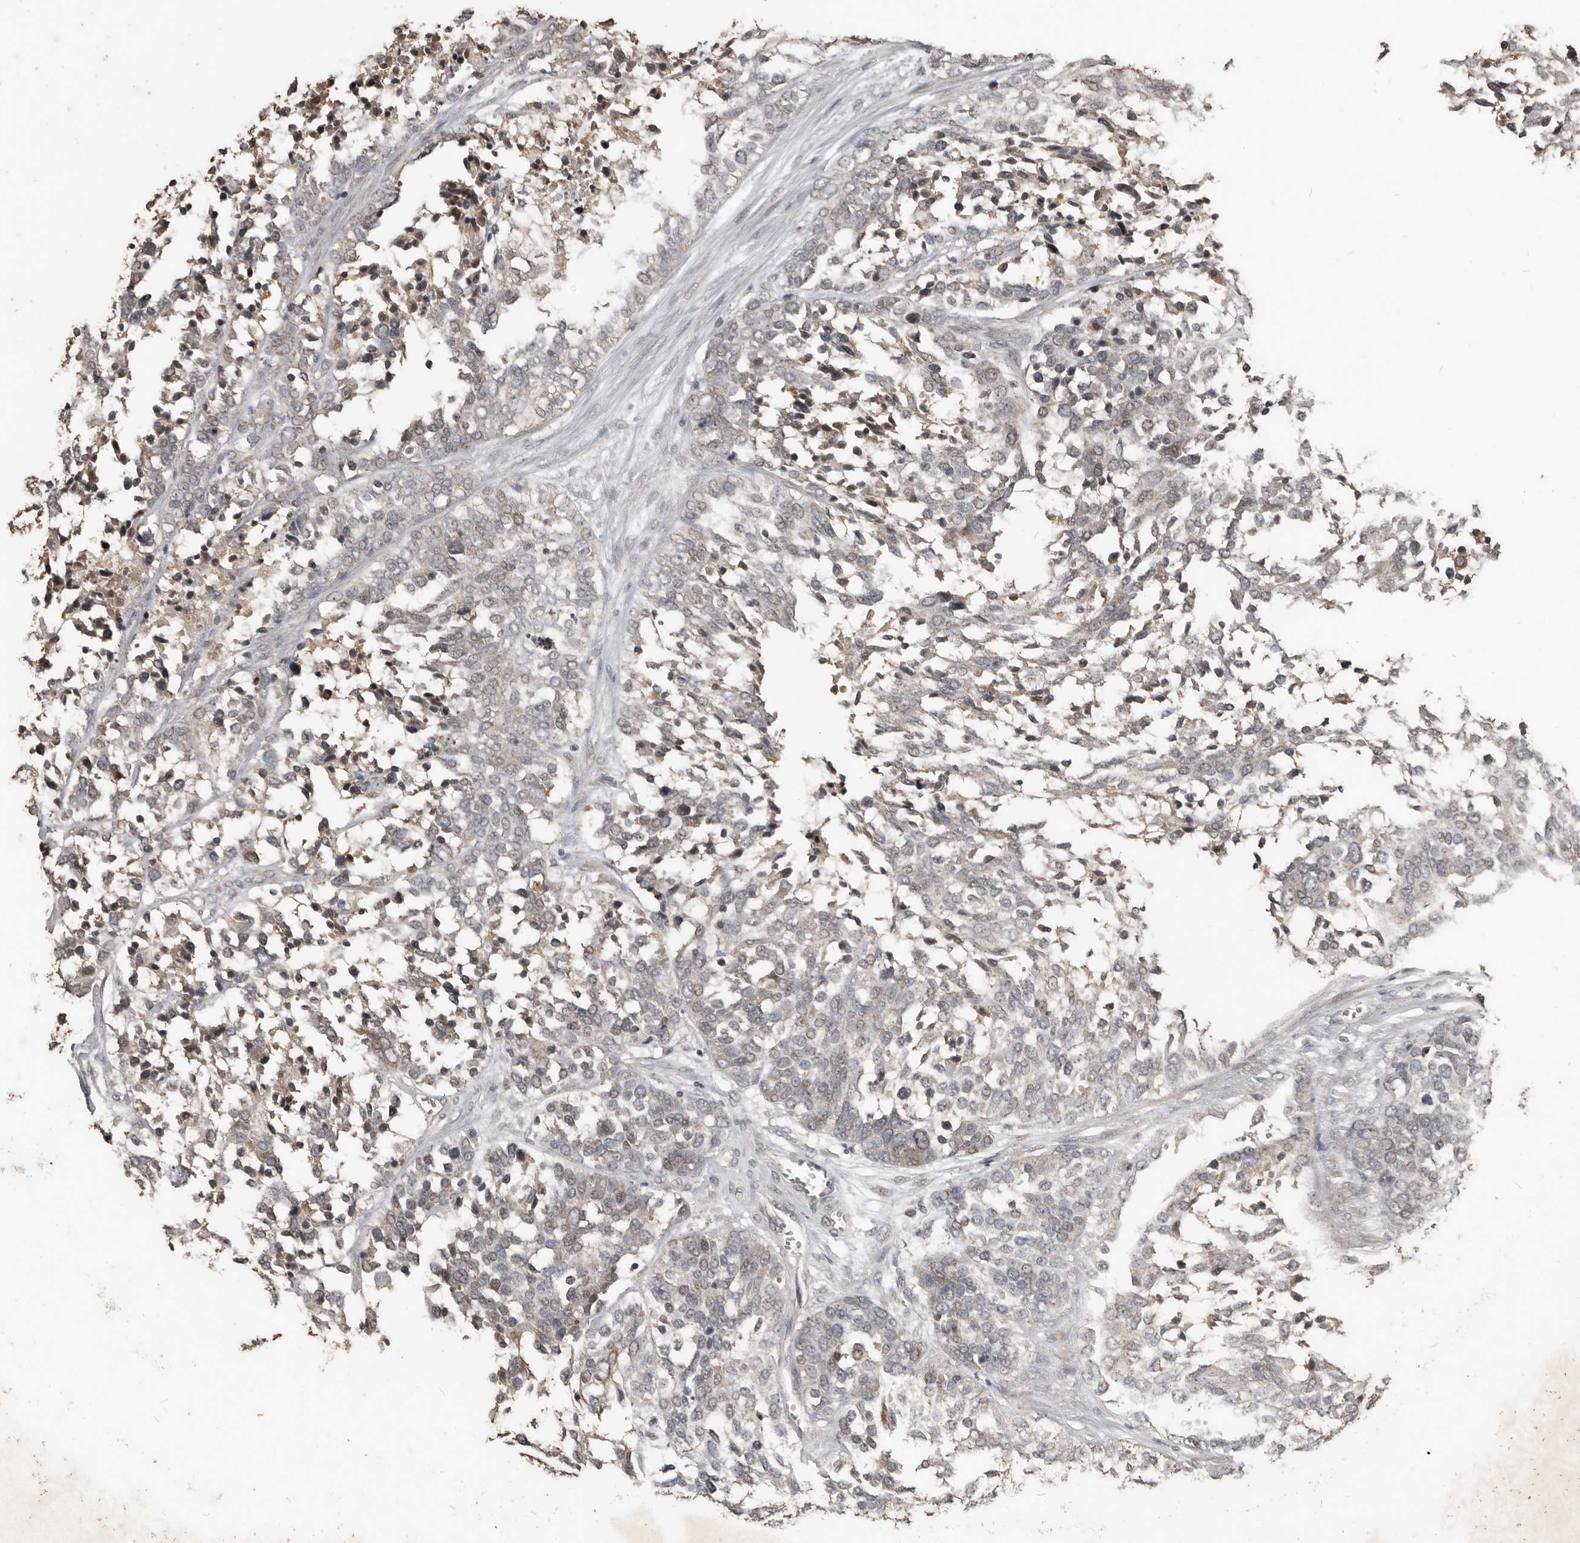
{"staining": {"intensity": "weak", "quantity": "25%-75%", "location": "nuclear"}, "tissue": "ovarian cancer", "cell_type": "Tumor cells", "image_type": "cancer", "snomed": [{"axis": "morphology", "description": "Cystadenocarcinoma, serous, NOS"}, {"axis": "topography", "description": "Ovary"}], "caption": "A brown stain labels weak nuclear positivity of a protein in ovarian cancer tumor cells. (DAB = brown stain, brightfield microscopy at high magnification).", "gene": "BAMBI", "patient": {"sex": "female", "age": 44}}